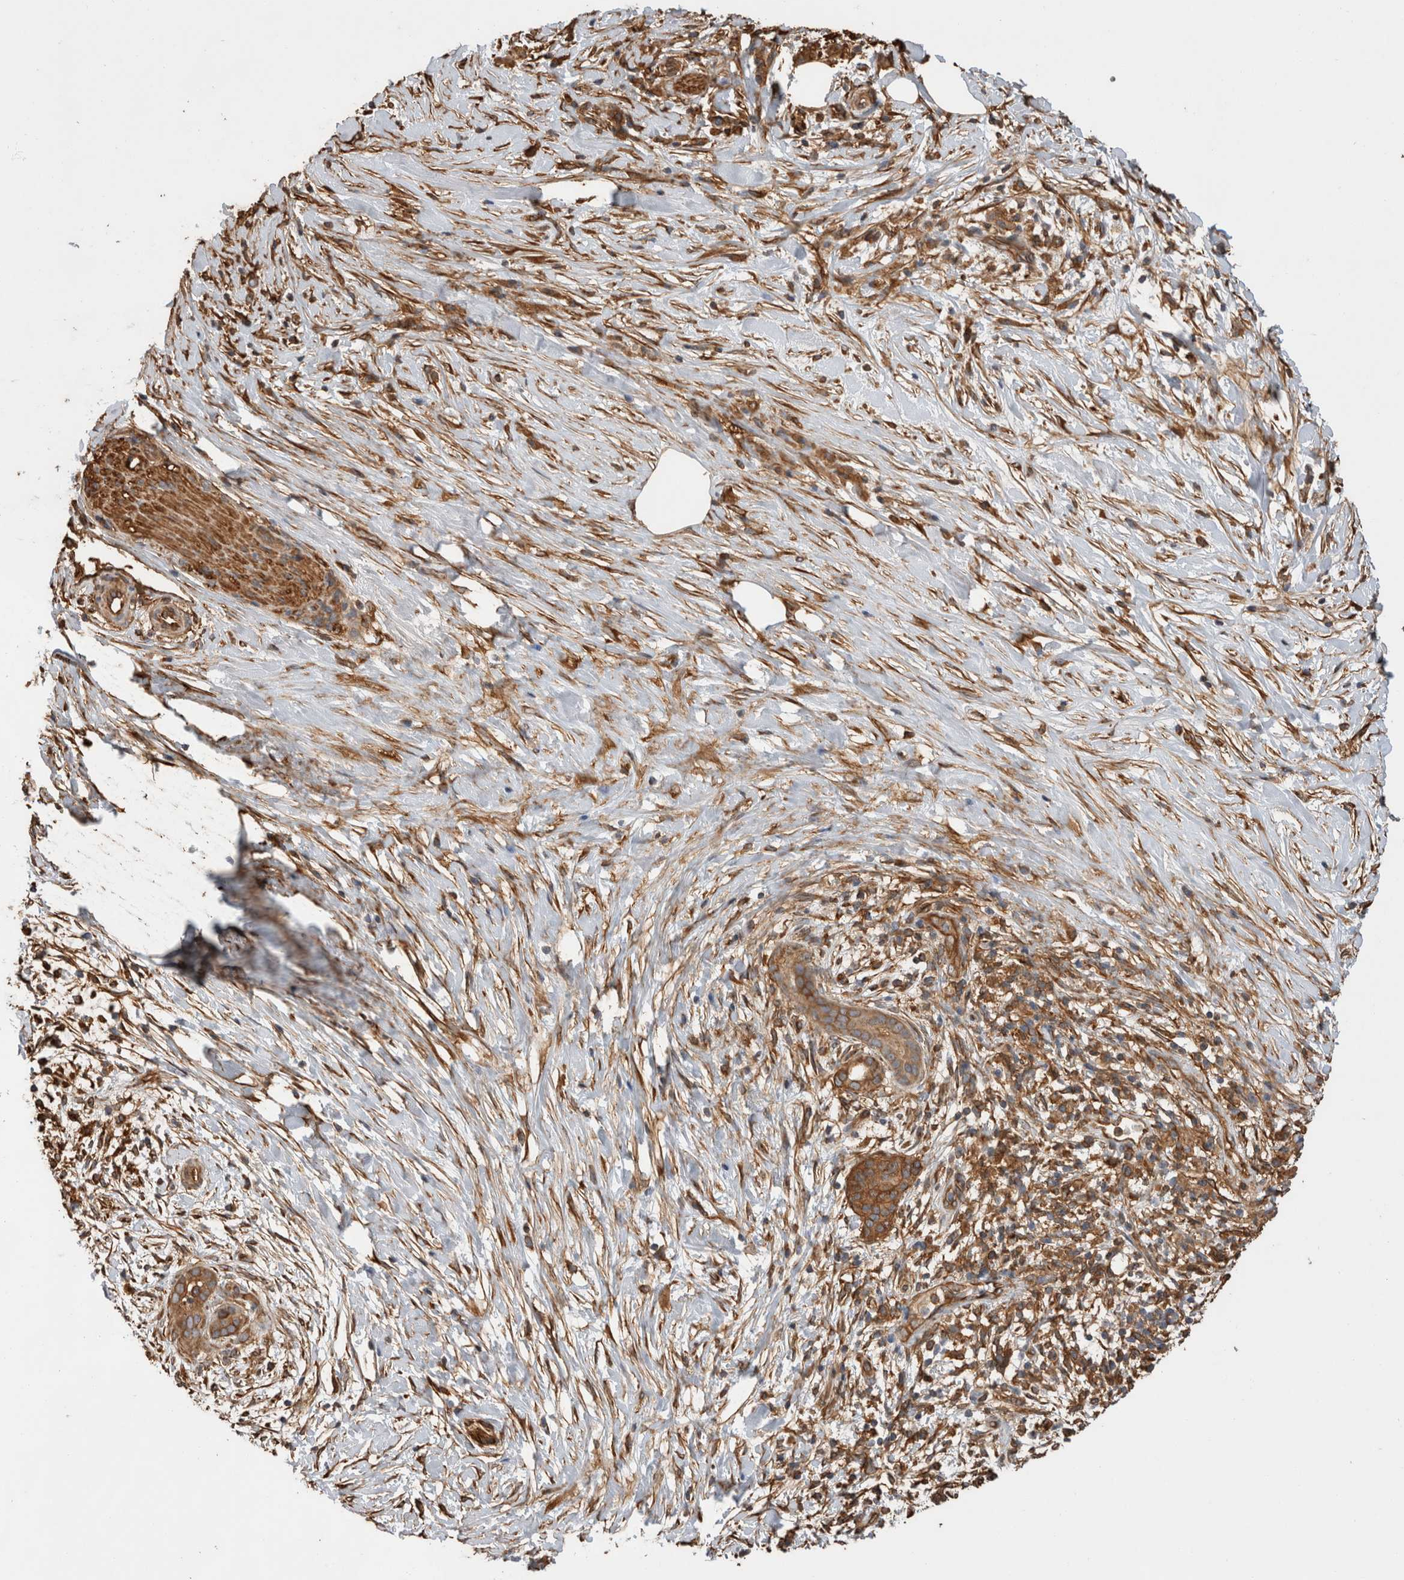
{"staining": {"intensity": "strong", "quantity": ">75%", "location": "cytoplasmic/membranous"}, "tissue": "pancreatic cancer", "cell_type": "Tumor cells", "image_type": "cancer", "snomed": [{"axis": "morphology", "description": "Adenocarcinoma, NOS"}, {"axis": "topography", "description": "Pancreas"}], "caption": "Human adenocarcinoma (pancreatic) stained with a brown dye reveals strong cytoplasmic/membranous positive positivity in approximately >75% of tumor cells.", "gene": "ZNF397", "patient": {"sex": "male", "age": 58}}